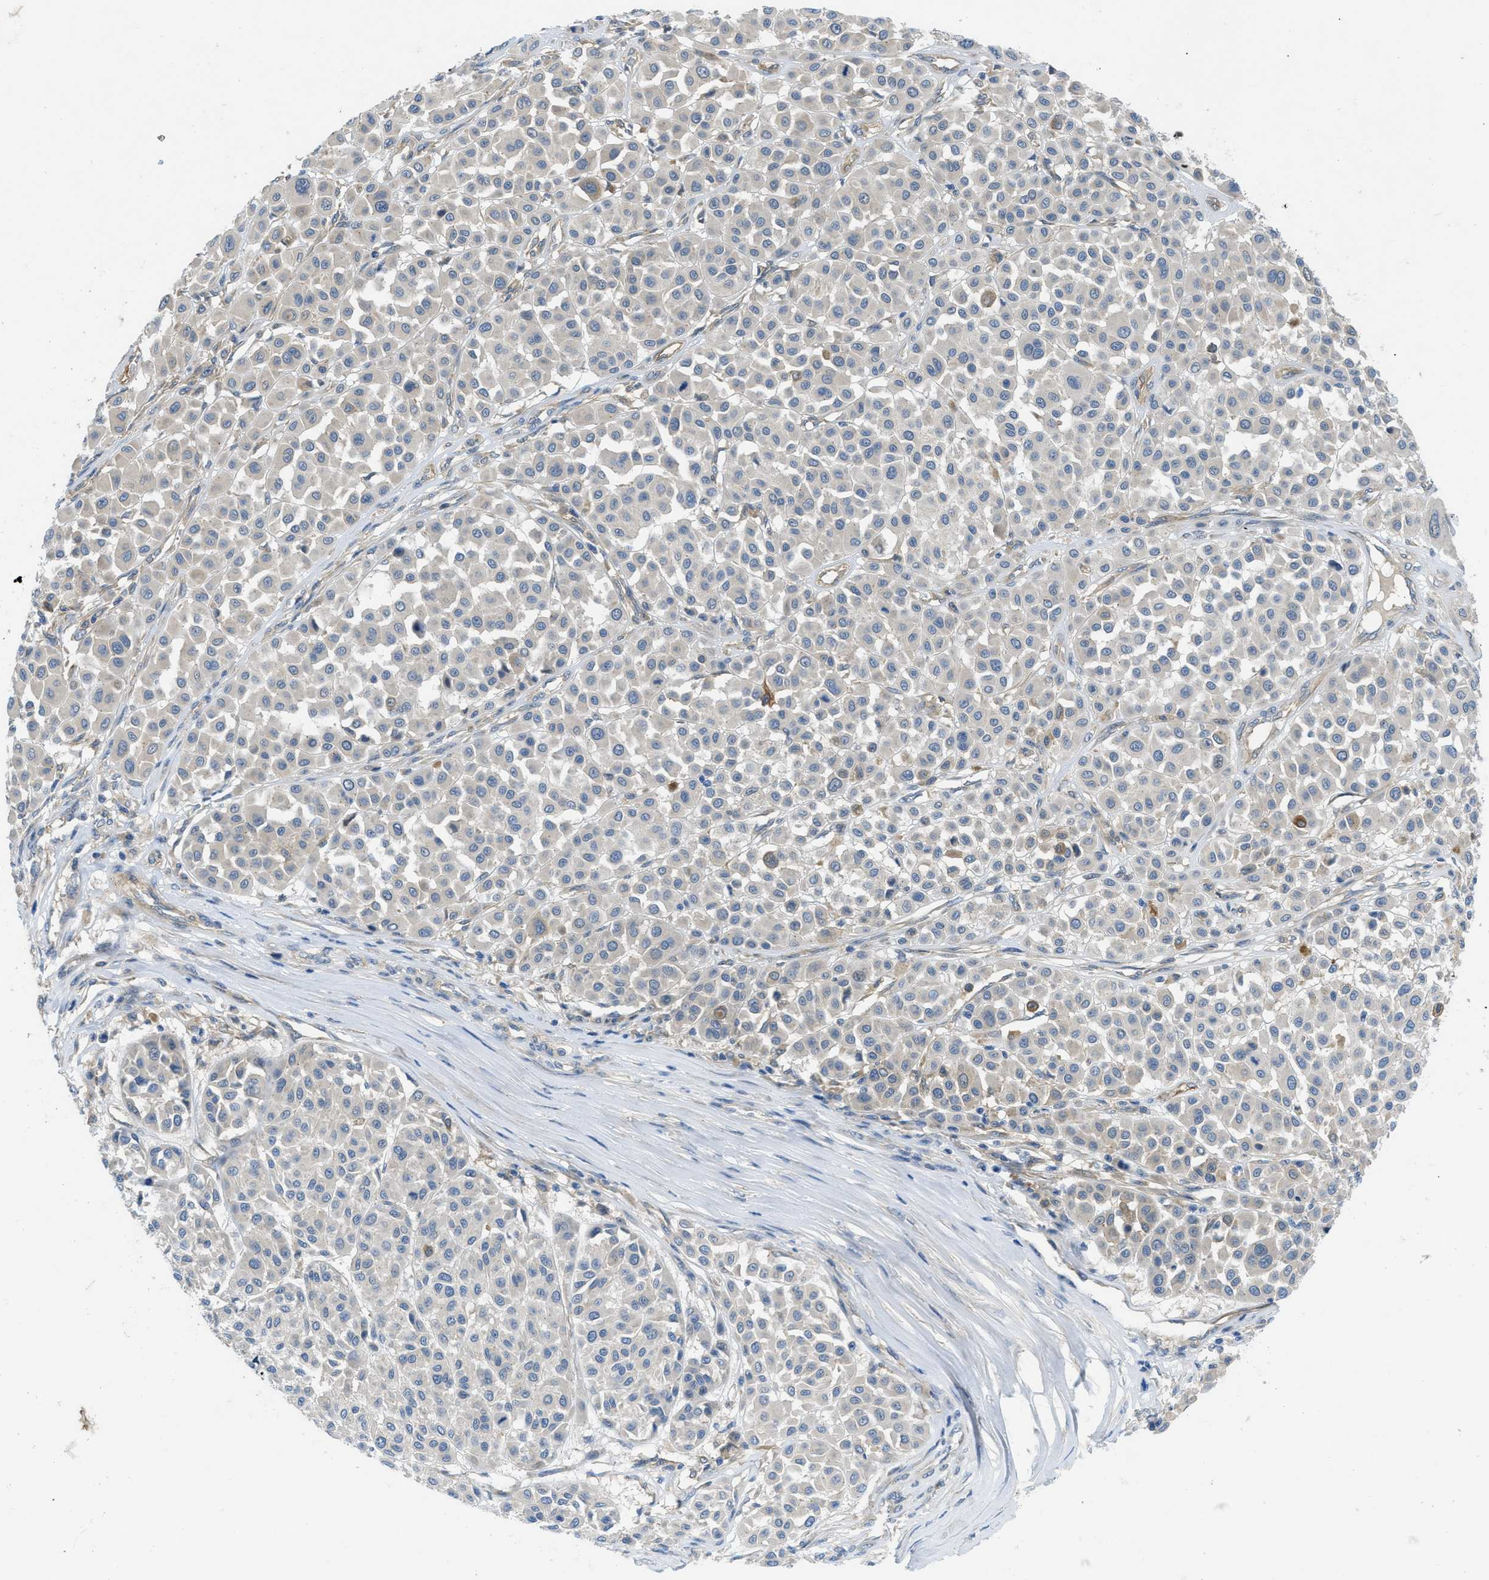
{"staining": {"intensity": "weak", "quantity": "<25%", "location": "cytoplasmic/membranous"}, "tissue": "melanoma", "cell_type": "Tumor cells", "image_type": "cancer", "snomed": [{"axis": "morphology", "description": "Malignant melanoma, Metastatic site"}, {"axis": "topography", "description": "Soft tissue"}], "caption": "This image is of malignant melanoma (metastatic site) stained with IHC to label a protein in brown with the nuclei are counter-stained blue. There is no staining in tumor cells. (Immunohistochemistry (ihc), brightfield microscopy, high magnification).", "gene": "RIPK2", "patient": {"sex": "male", "age": 41}}